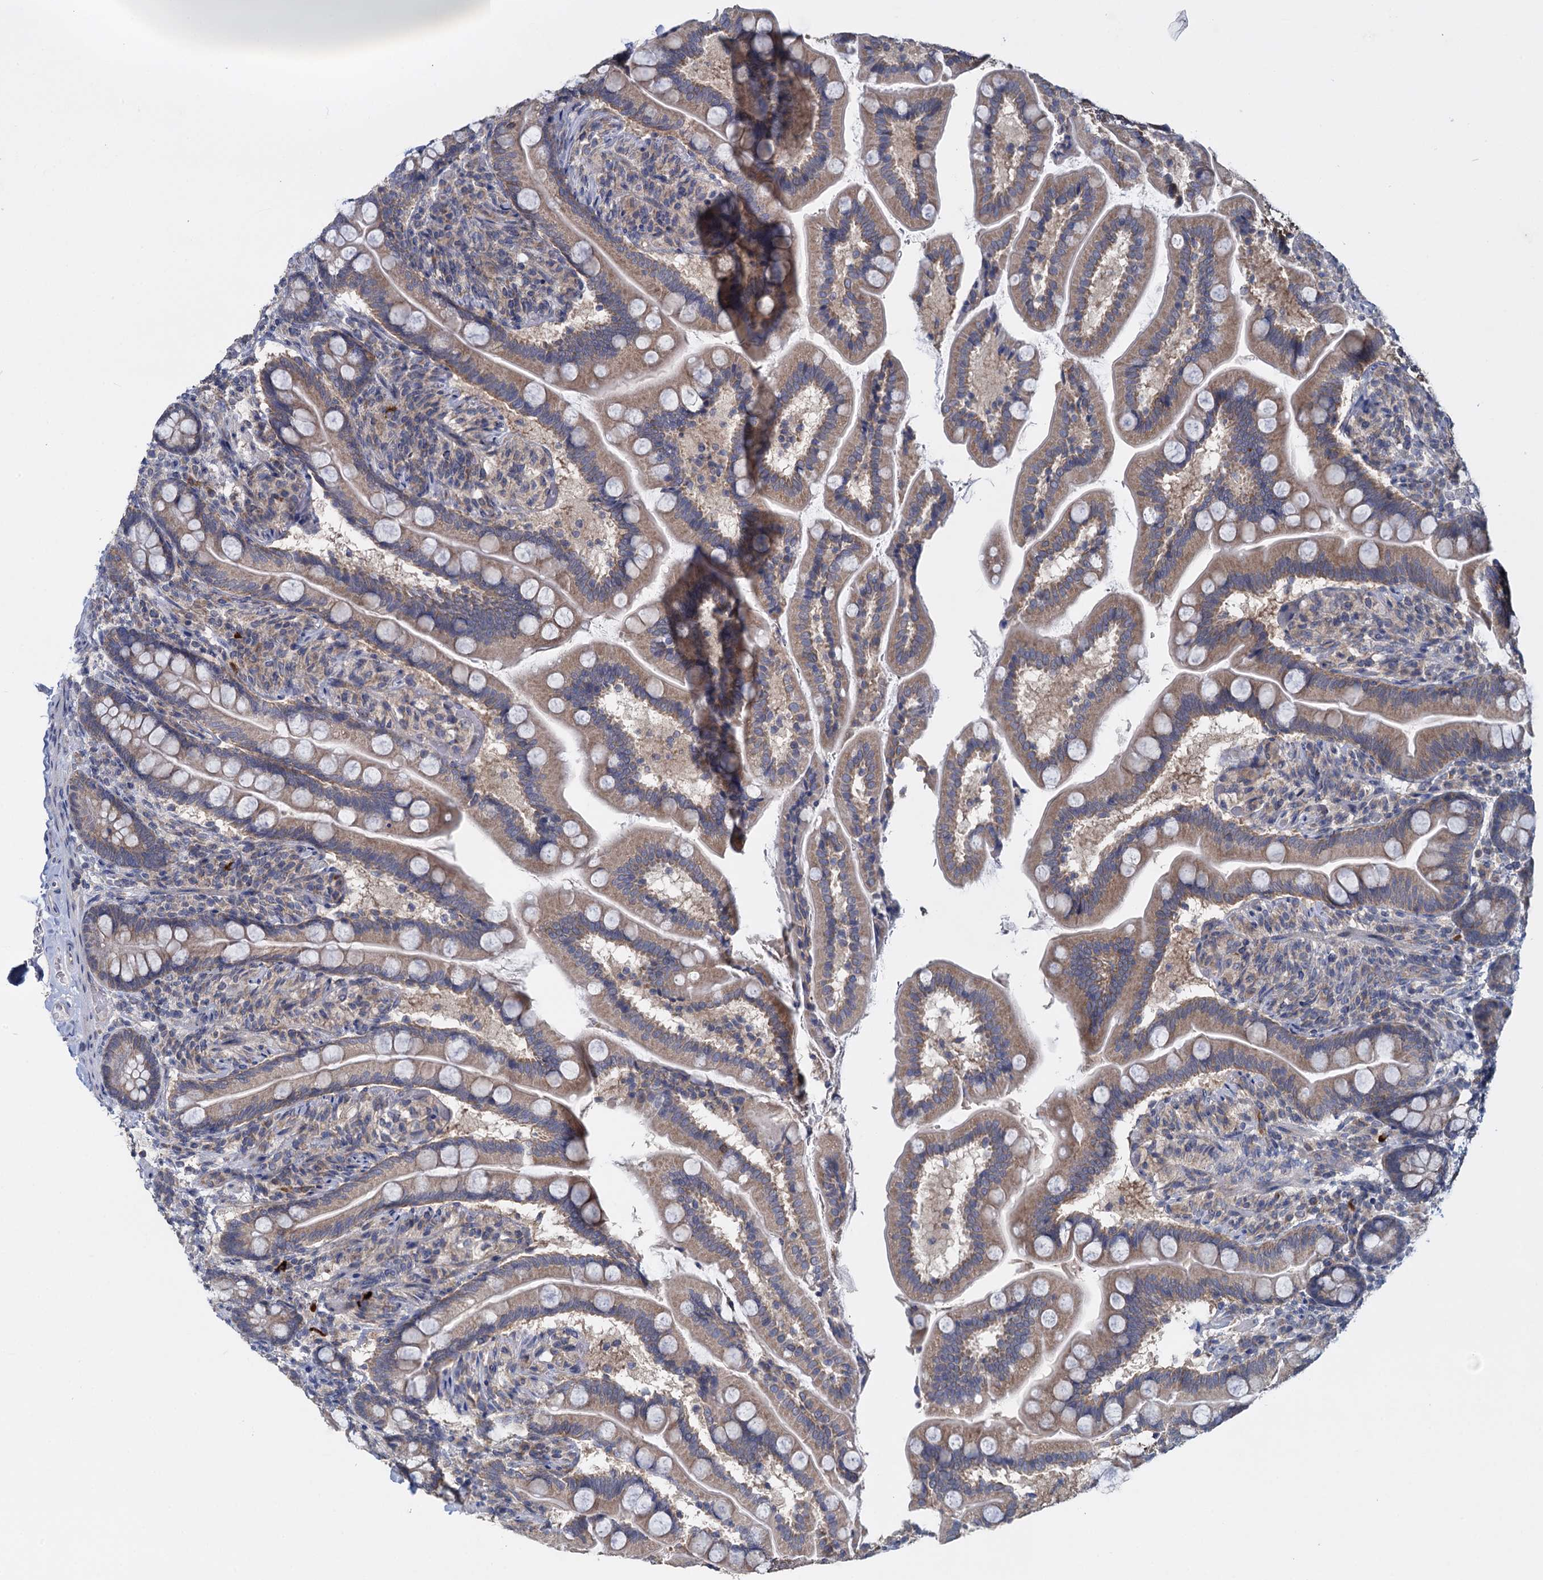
{"staining": {"intensity": "moderate", "quantity": ">75%", "location": "cytoplasmic/membranous"}, "tissue": "small intestine", "cell_type": "Glandular cells", "image_type": "normal", "snomed": [{"axis": "morphology", "description": "Normal tissue, NOS"}, {"axis": "topography", "description": "Small intestine"}], "caption": "About >75% of glandular cells in unremarkable small intestine show moderate cytoplasmic/membranous protein expression as visualized by brown immunohistochemical staining.", "gene": "GSTM2", "patient": {"sex": "female", "age": 64}}